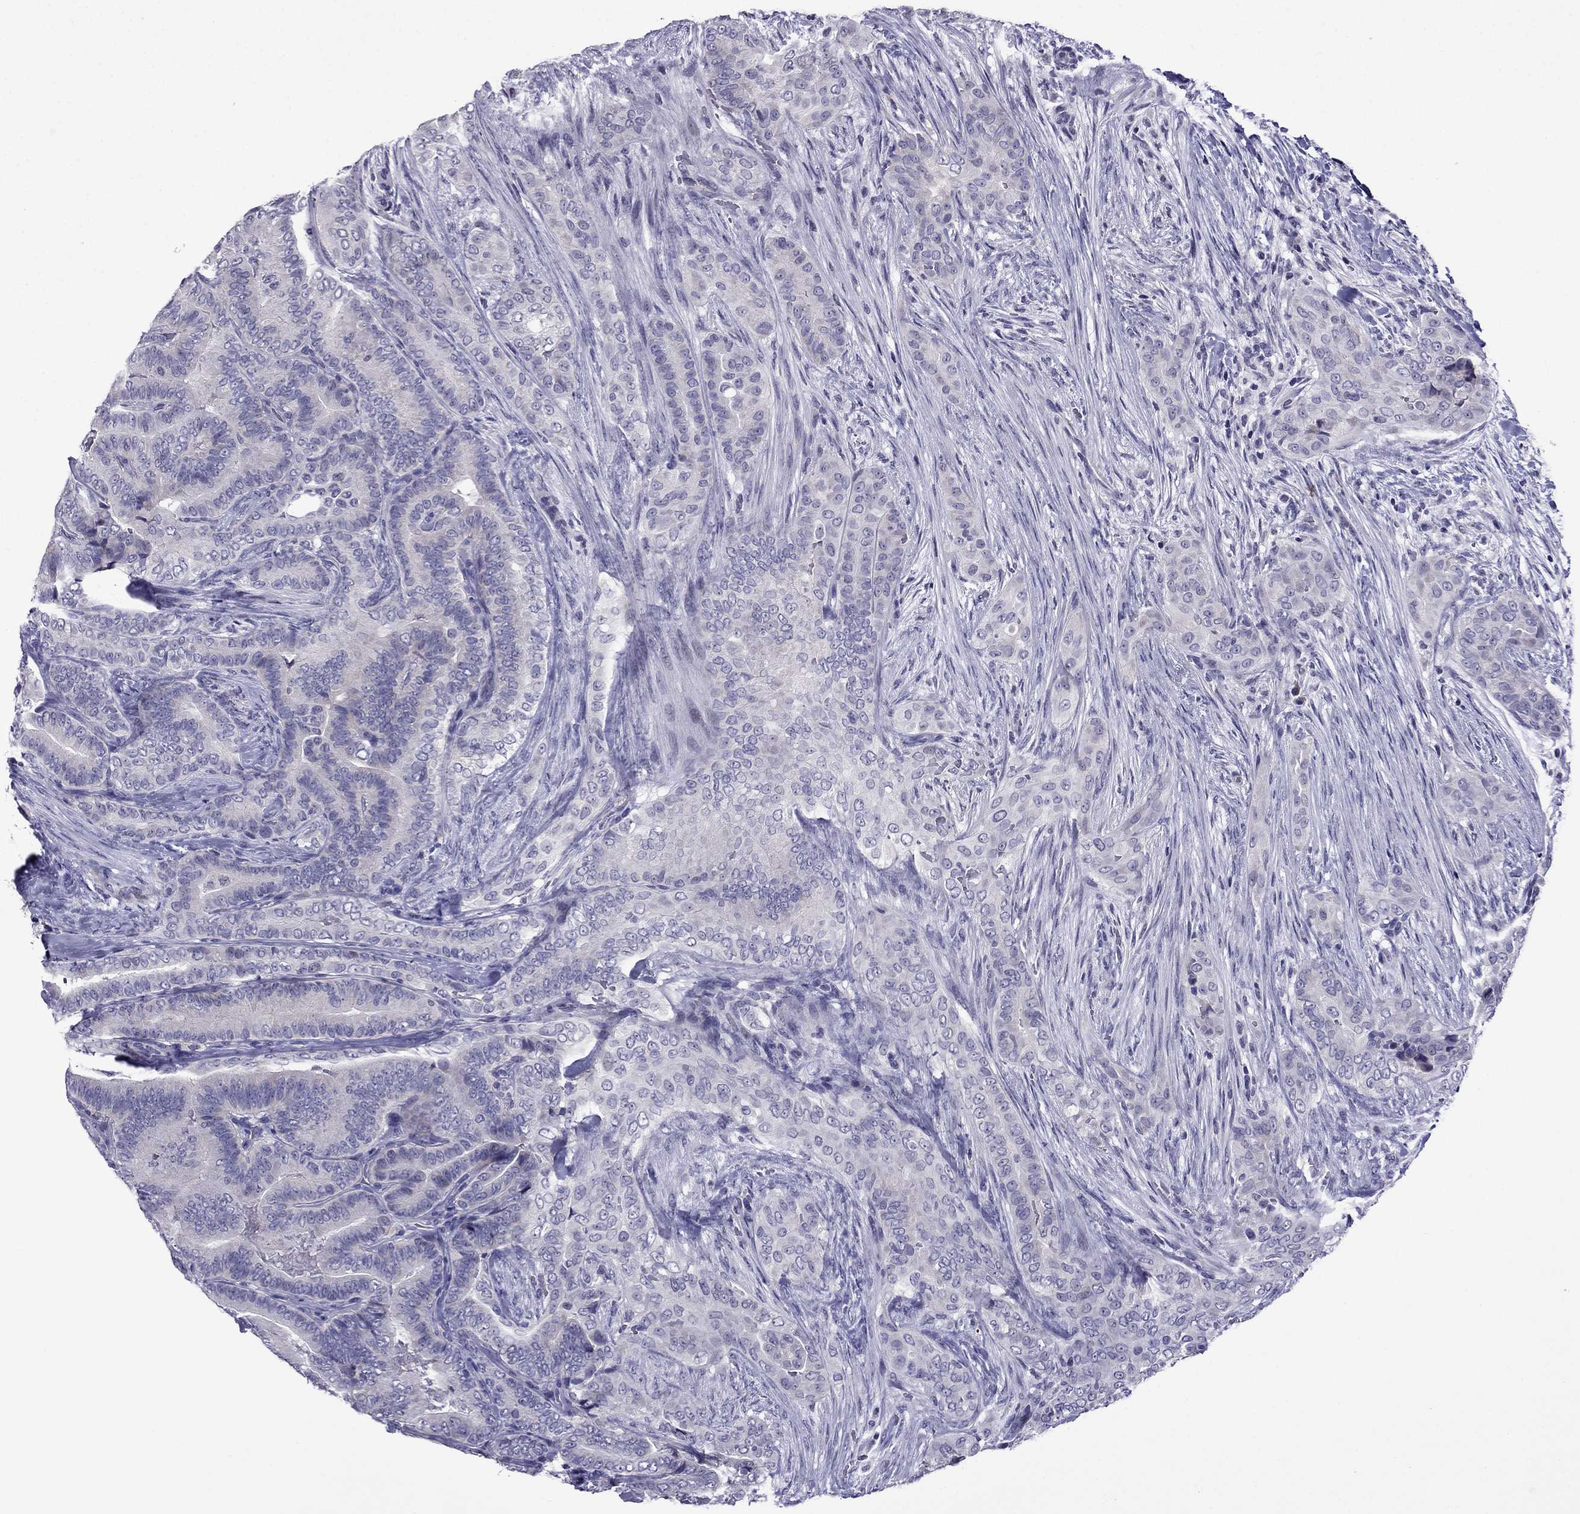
{"staining": {"intensity": "negative", "quantity": "none", "location": "none"}, "tissue": "thyroid cancer", "cell_type": "Tumor cells", "image_type": "cancer", "snomed": [{"axis": "morphology", "description": "Papillary adenocarcinoma, NOS"}, {"axis": "topography", "description": "Thyroid gland"}], "caption": "DAB immunohistochemical staining of human thyroid cancer (papillary adenocarcinoma) demonstrates no significant expression in tumor cells. (Brightfield microscopy of DAB (3,3'-diaminobenzidine) immunohistochemistry (IHC) at high magnification).", "gene": "SPTBN4", "patient": {"sex": "male", "age": 61}}